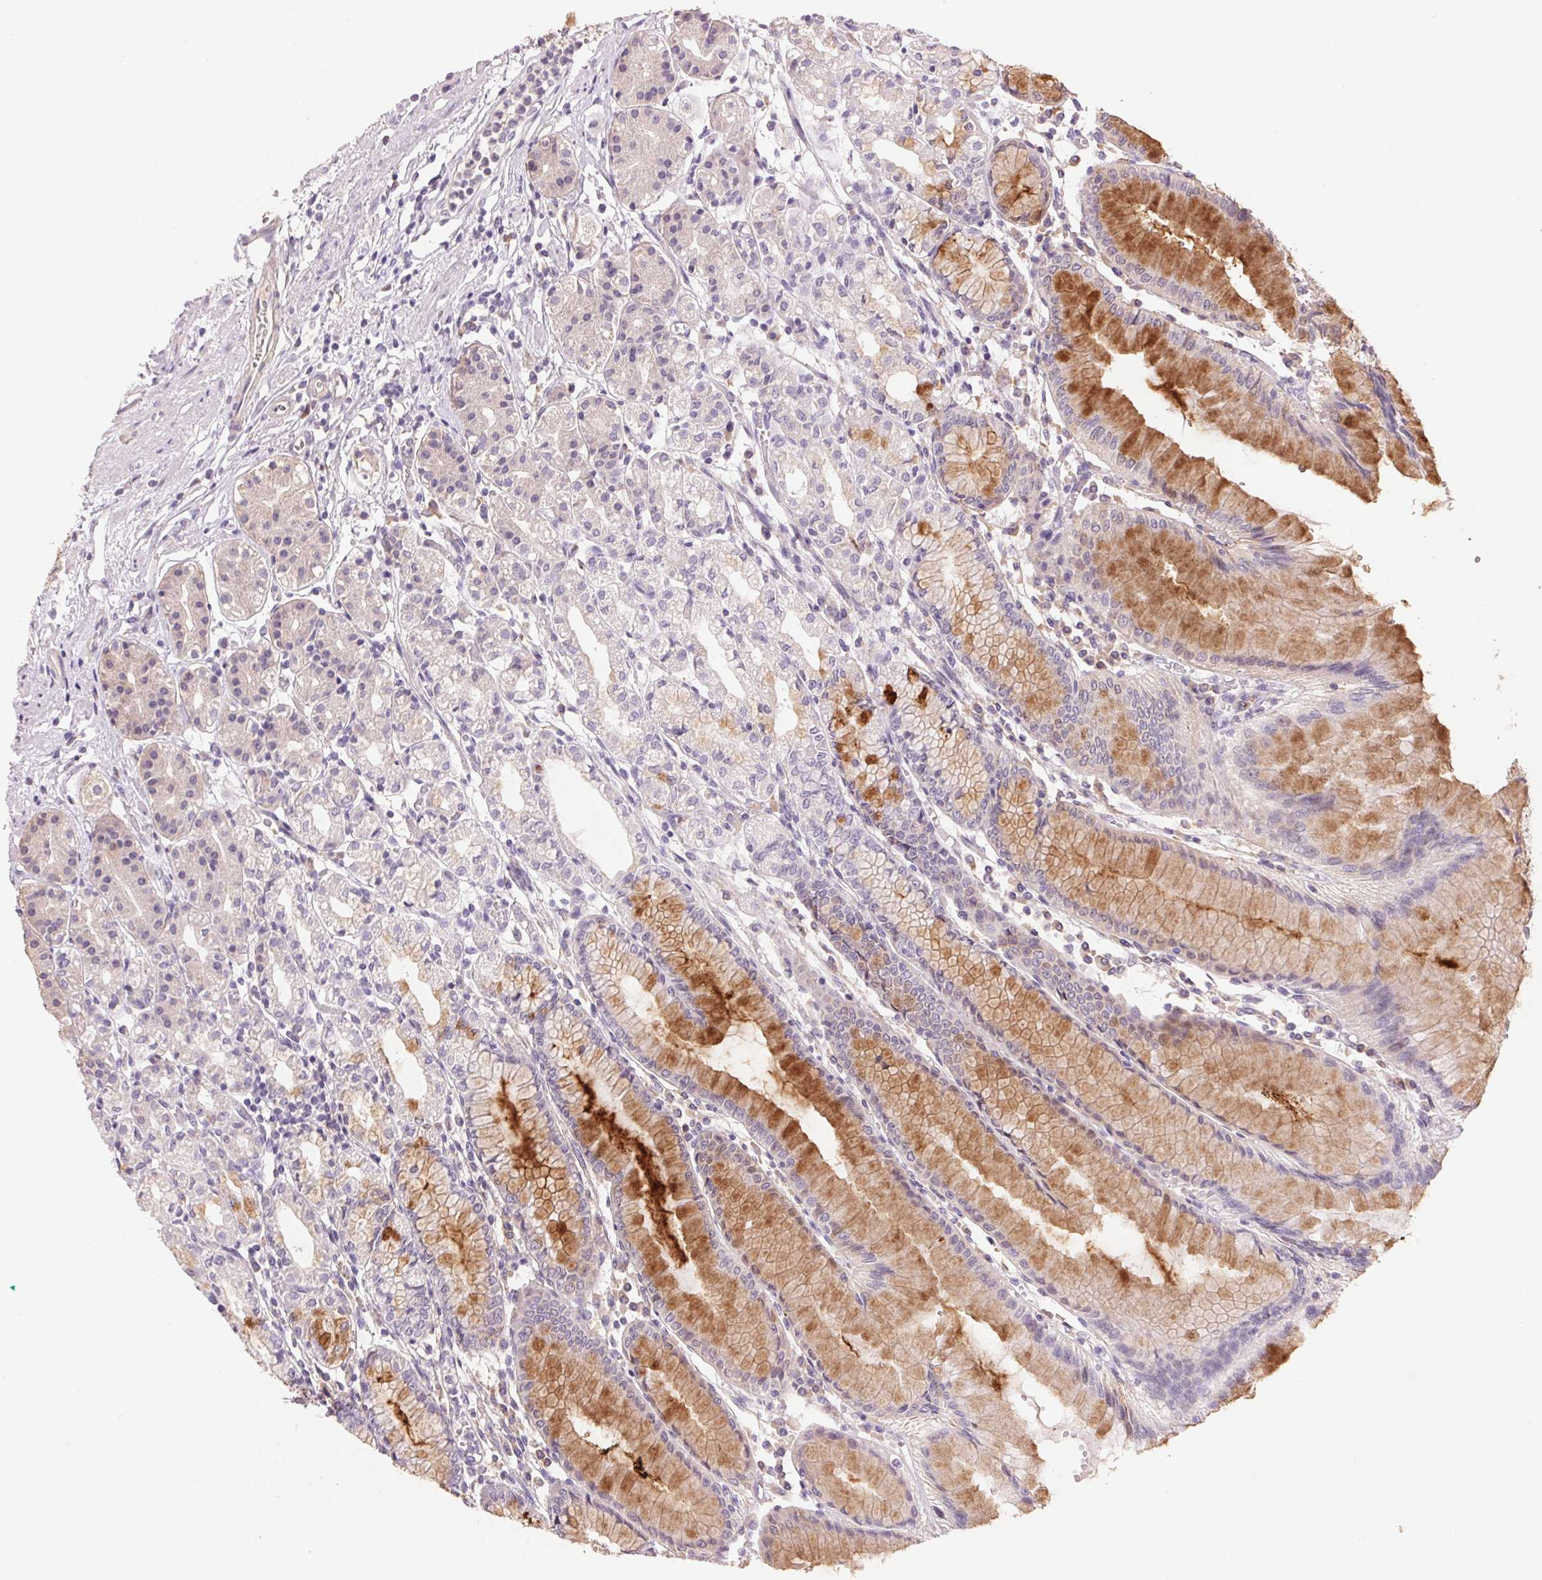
{"staining": {"intensity": "strong", "quantity": "<25%", "location": "cytoplasmic/membranous"}, "tissue": "stomach", "cell_type": "Glandular cells", "image_type": "normal", "snomed": [{"axis": "morphology", "description": "Normal tissue, NOS"}, {"axis": "topography", "description": "Skeletal muscle"}, {"axis": "topography", "description": "Stomach"}], "caption": "Immunohistochemical staining of normal human stomach displays <25% levels of strong cytoplasmic/membranous protein expression in about <25% of glandular cells. The staining is performed using DAB brown chromogen to label protein expression. The nuclei are counter-stained blue using hematoxylin.", "gene": "LYZL6", "patient": {"sex": "female", "age": 57}}